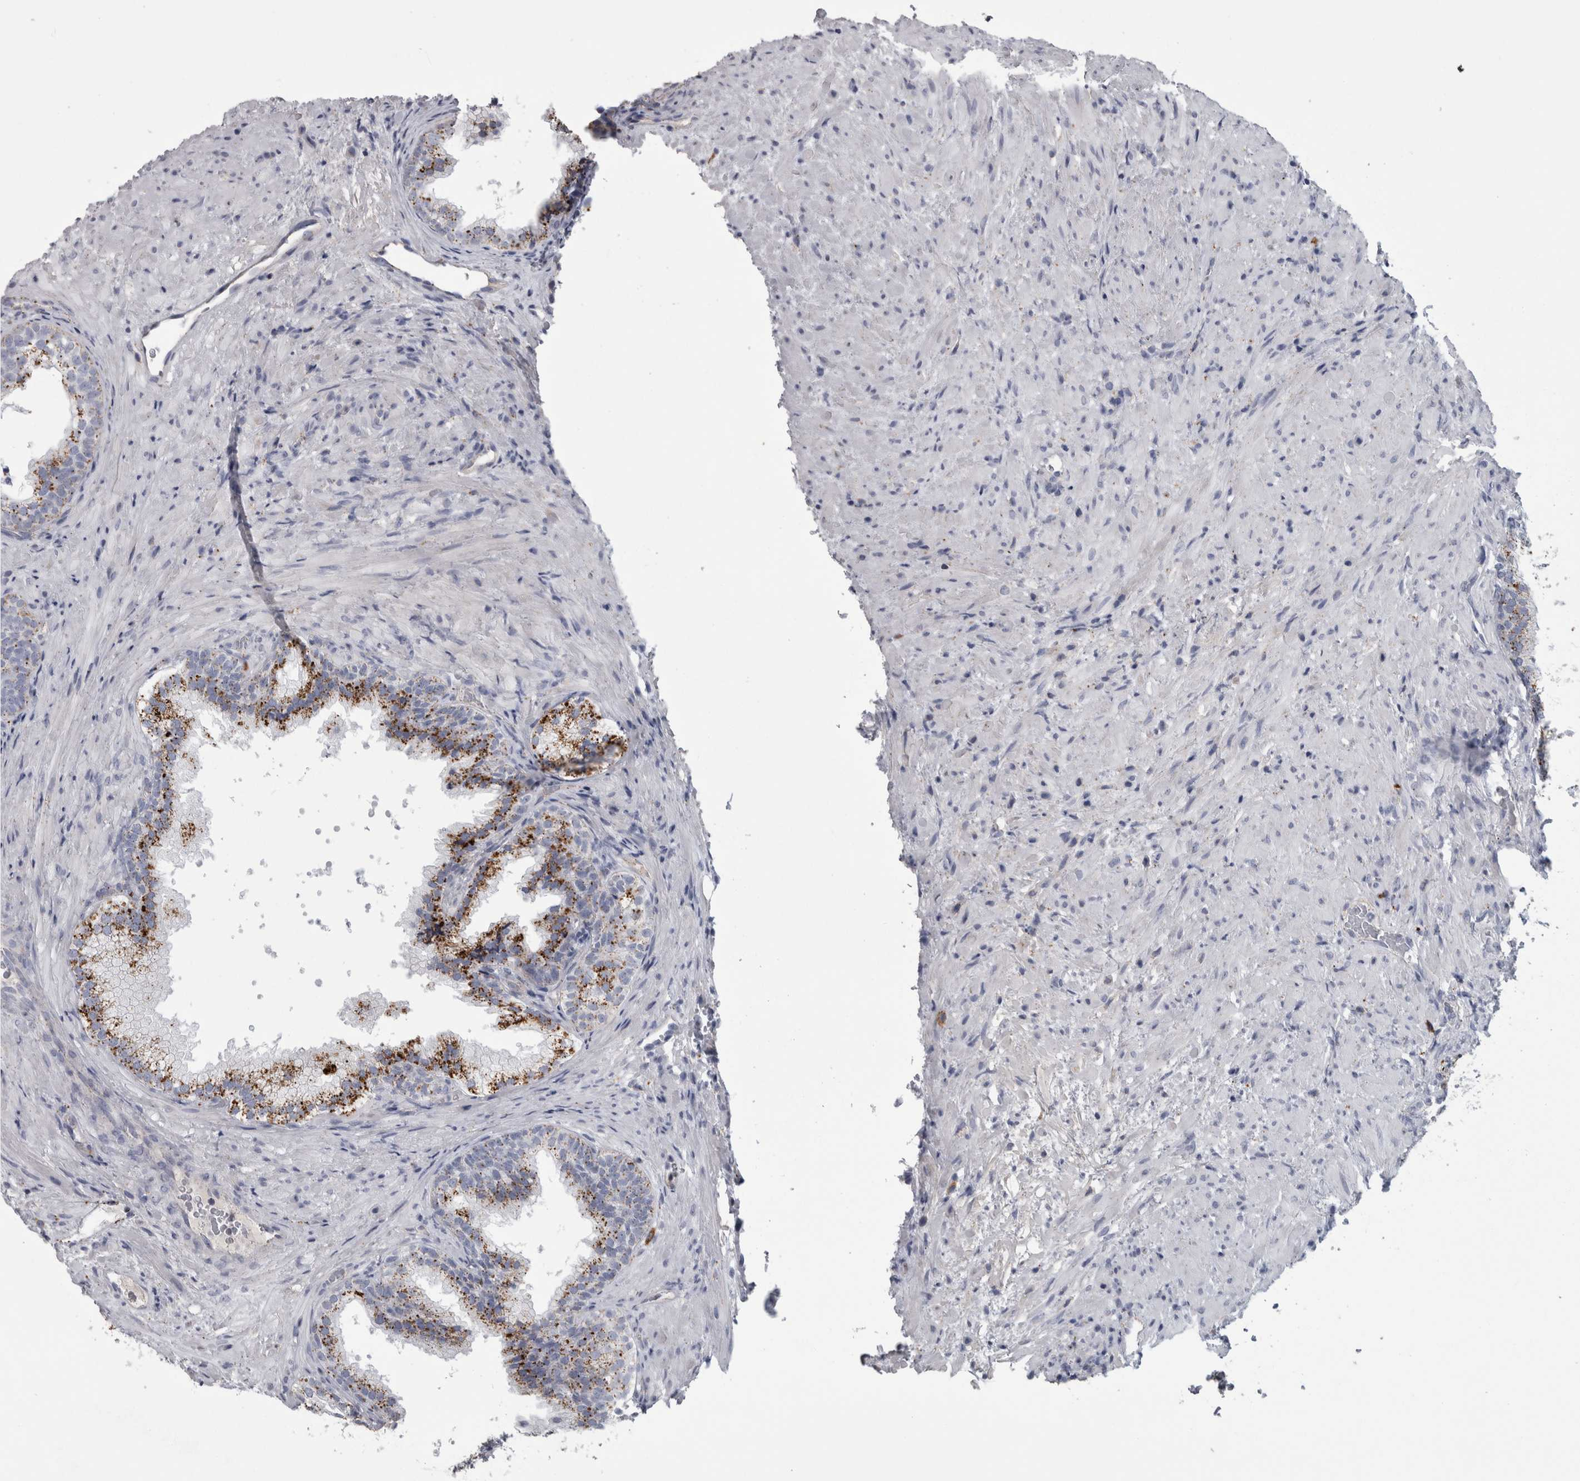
{"staining": {"intensity": "moderate", "quantity": ">75%", "location": "cytoplasmic/membranous"}, "tissue": "prostate", "cell_type": "Glandular cells", "image_type": "normal", "snomed": [{"axis": "morphology", "description": "Normal tissue, NOS"}, {"axis": "topography", "description": "Prostate"}], "caption": "High-power microscopy captured an immunohistochemistry (IHC) histopathology image of unremarkable prostate, revealing moderate cytoplasmic/membranous expression in about >75% of glandular cells. Nuclei are stained in blue.", "gene": "DPP7", "patient": {"sex": "male", "age": 76}}